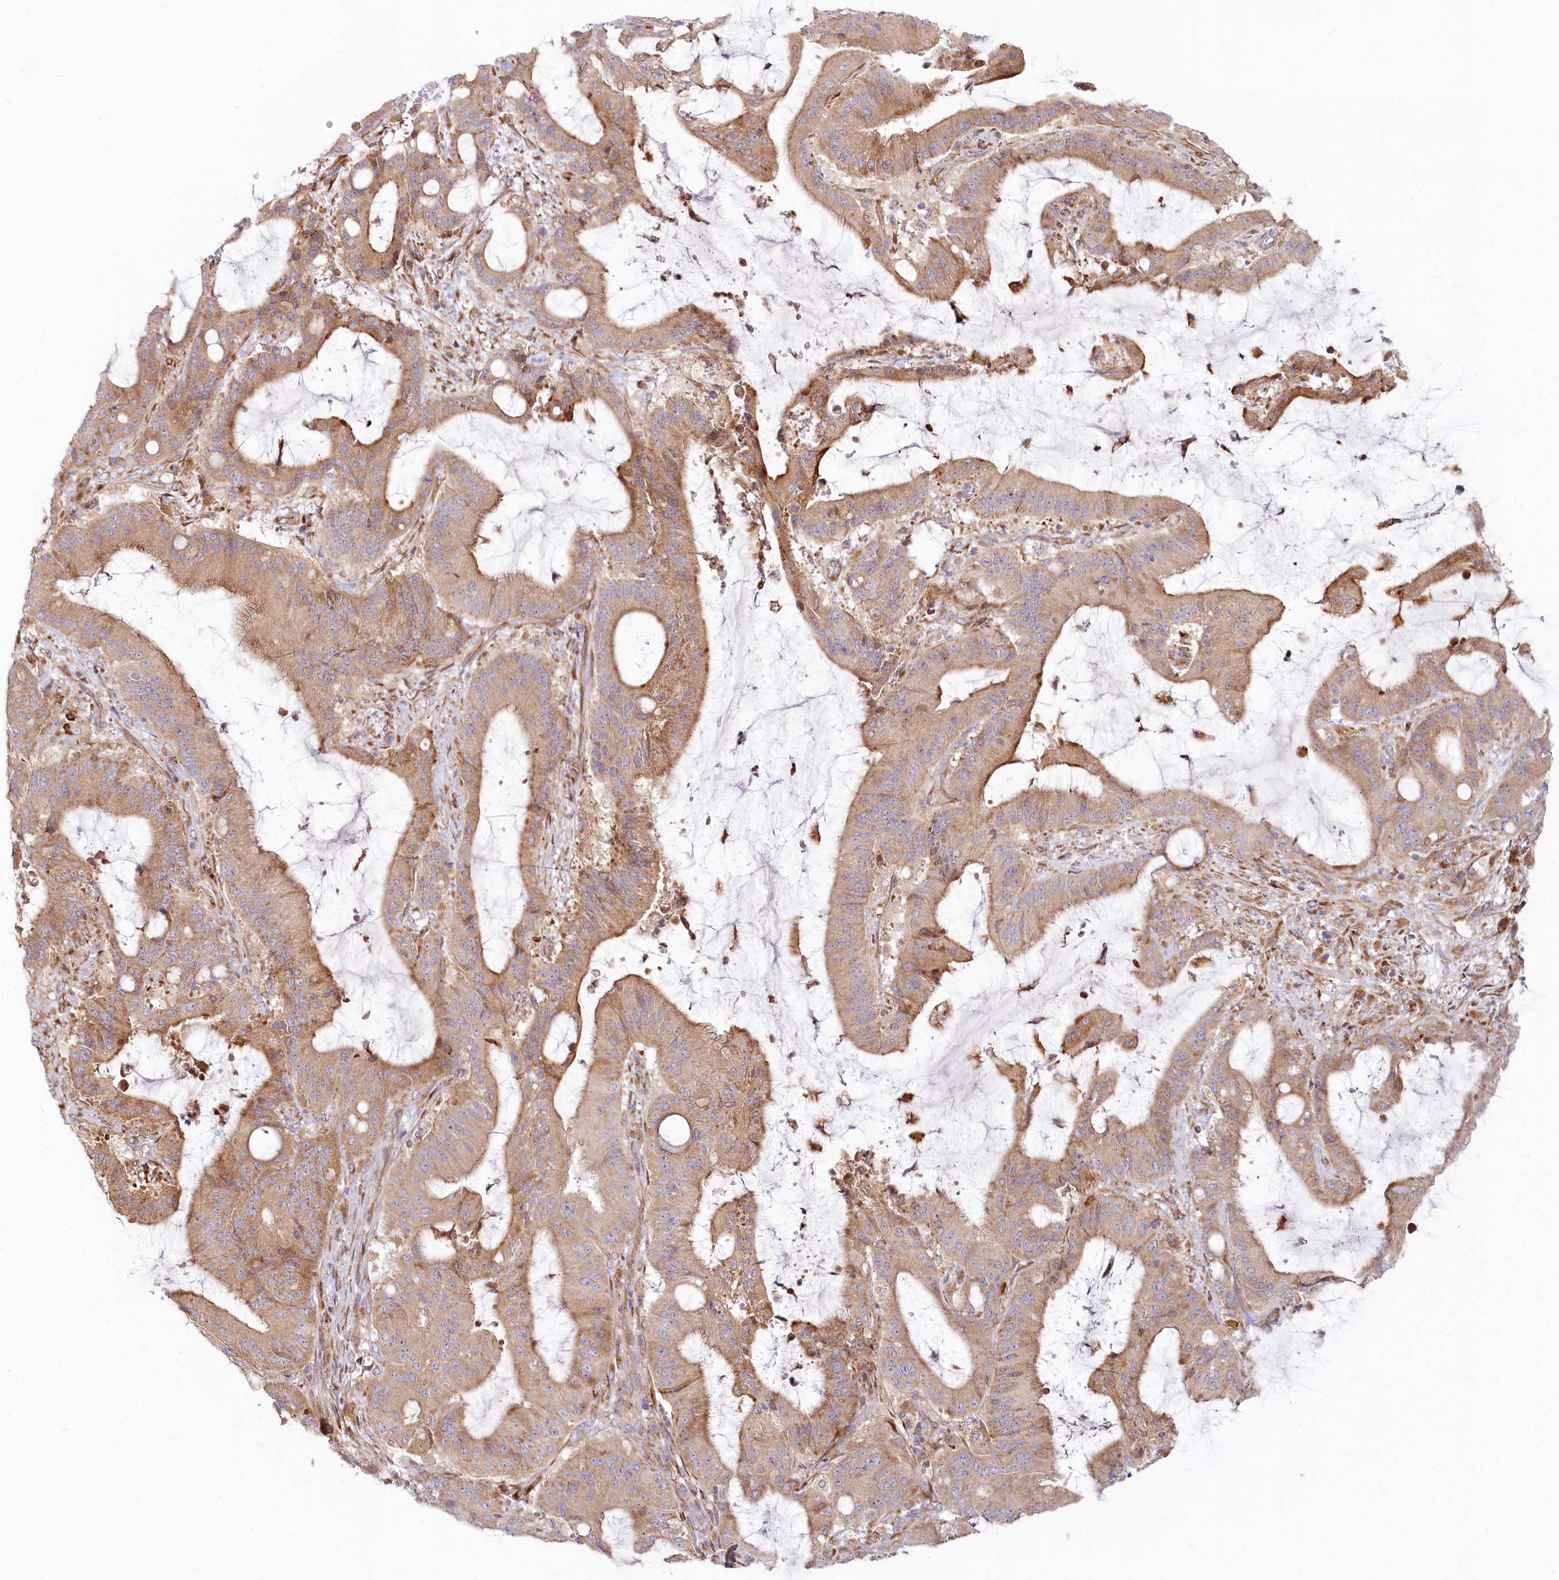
{"staining": {"intensity": "moderate", "quantity": ">75%", "location": "cytoplasmic/membranous"}, "tissue": "liver cancer", "cell_type": "Tumor cells", "image_type": "cancer", "snomed": [{"axis": "morphology", "description": "Normal tissue, NOS"}, {"axis": "morphology", "description": "Cholangiocarcinoma"}, {"axis": "topography", "description": "Liver"}, {"axis": "topography", "description": "Peripheral nerve tissue"}], "caption": "Liver cancer (cholangiocarcinoma) stained for a protein (brown) demonstrates moderate cytoplasmic/membranous positive expression in approximately >75% of tumor cells.", "gene": "HARS2", "patient": {"sex": "female", "age": 73}}